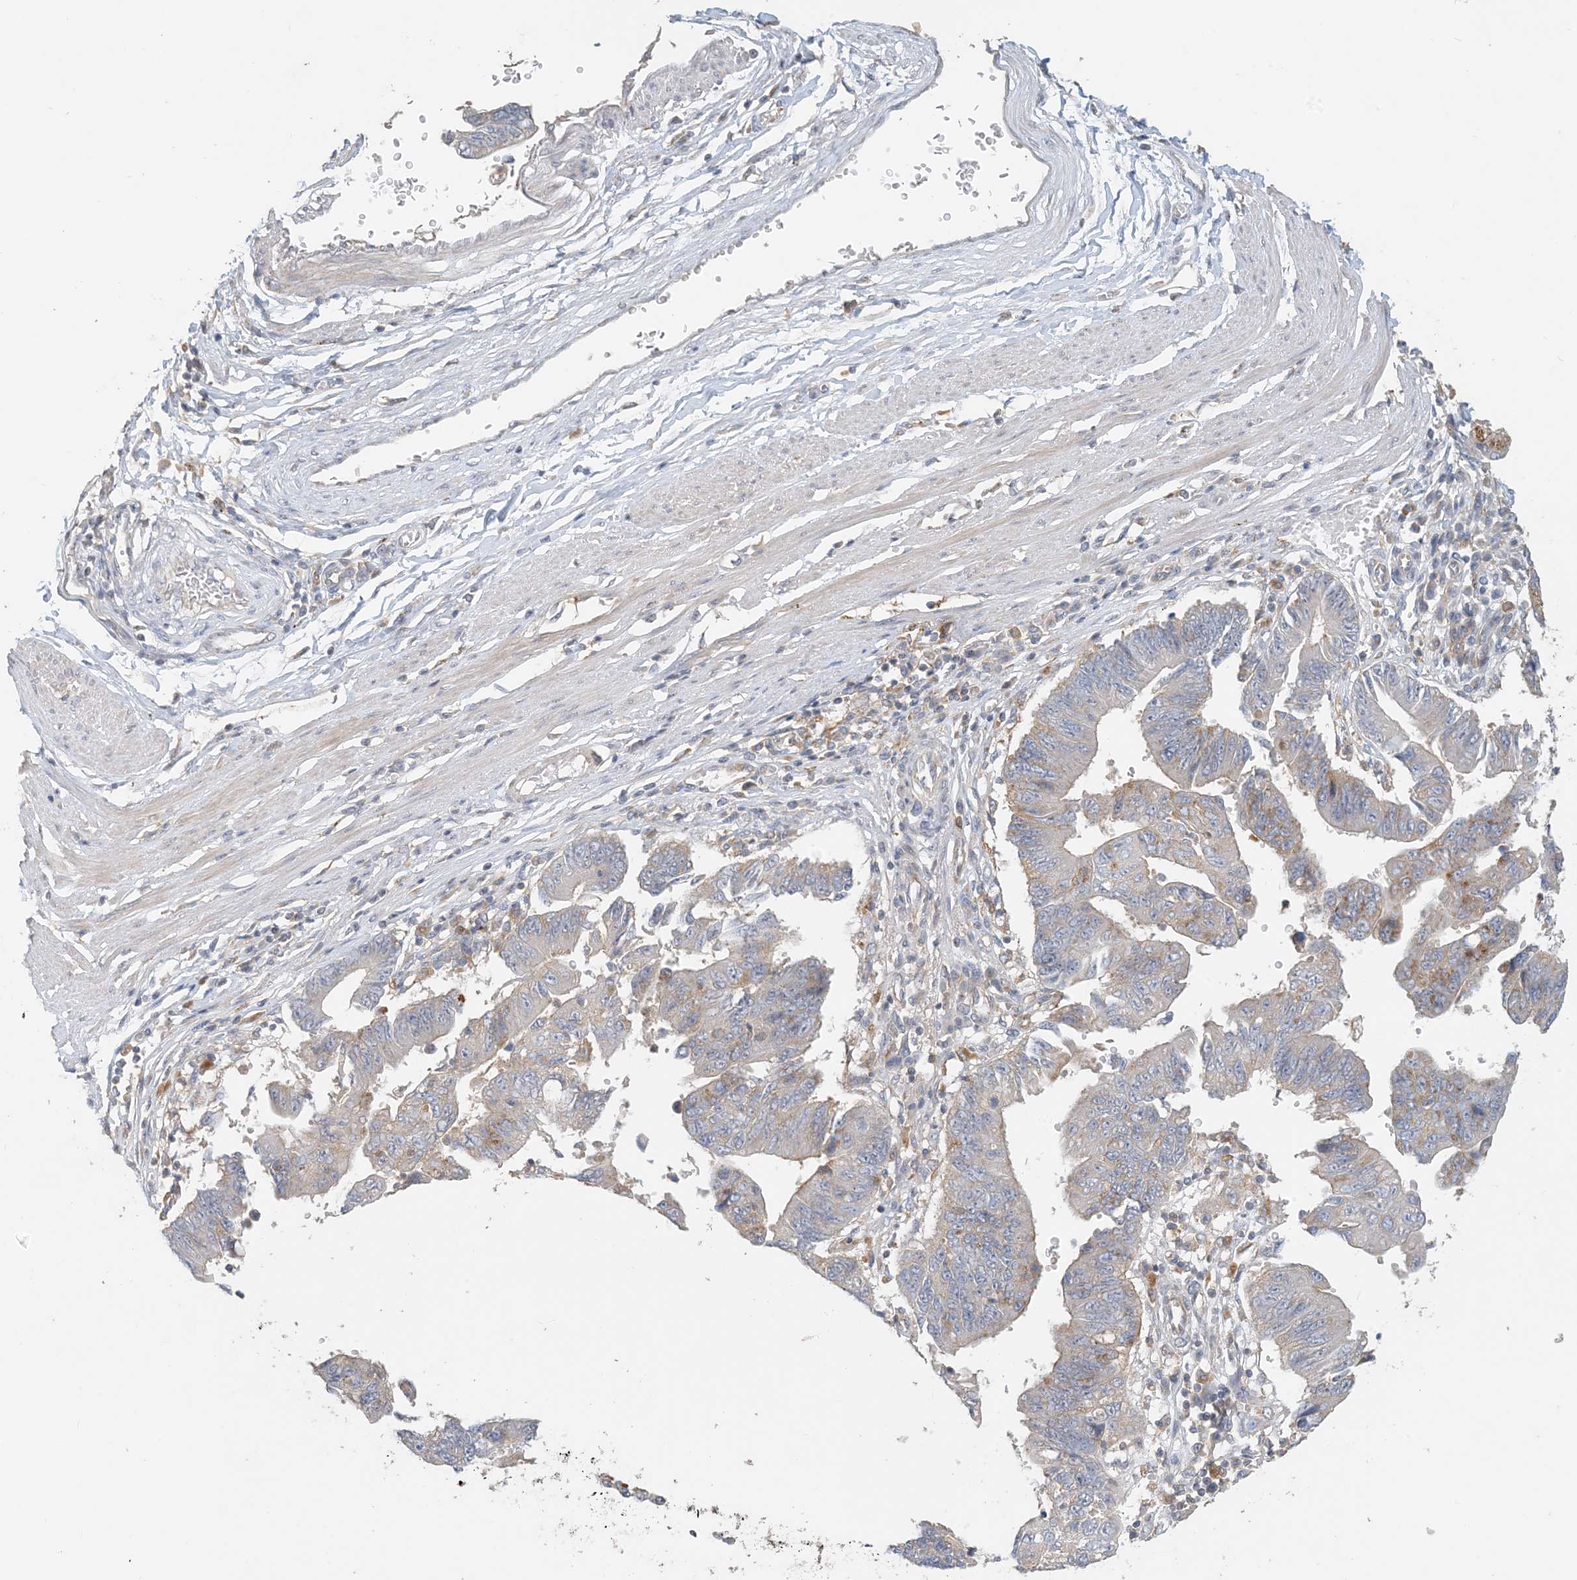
{"staining": {"intensity": "weak", "quantity": "25%-75%", "location": "cytoplasmic/membranous"}, "tissue": "stomach cancer", "cell_type": "Tumor cells", "image_type": "cancer", "snomed": [{"axis": "morphology", "description": "Adenocarcinoma, NOS"}, {"axis": "topography", "description": "Stomach"}], "caption": "The image demonstrates immunohistochemical staining of stomach adenocarcinoma. There is weak cytoplasmic/membranous expression is appreciated in about 25%-75% of tumor cells.", "gene": "SPPL2A", "patient": {"sex": "male", "age": 59}}